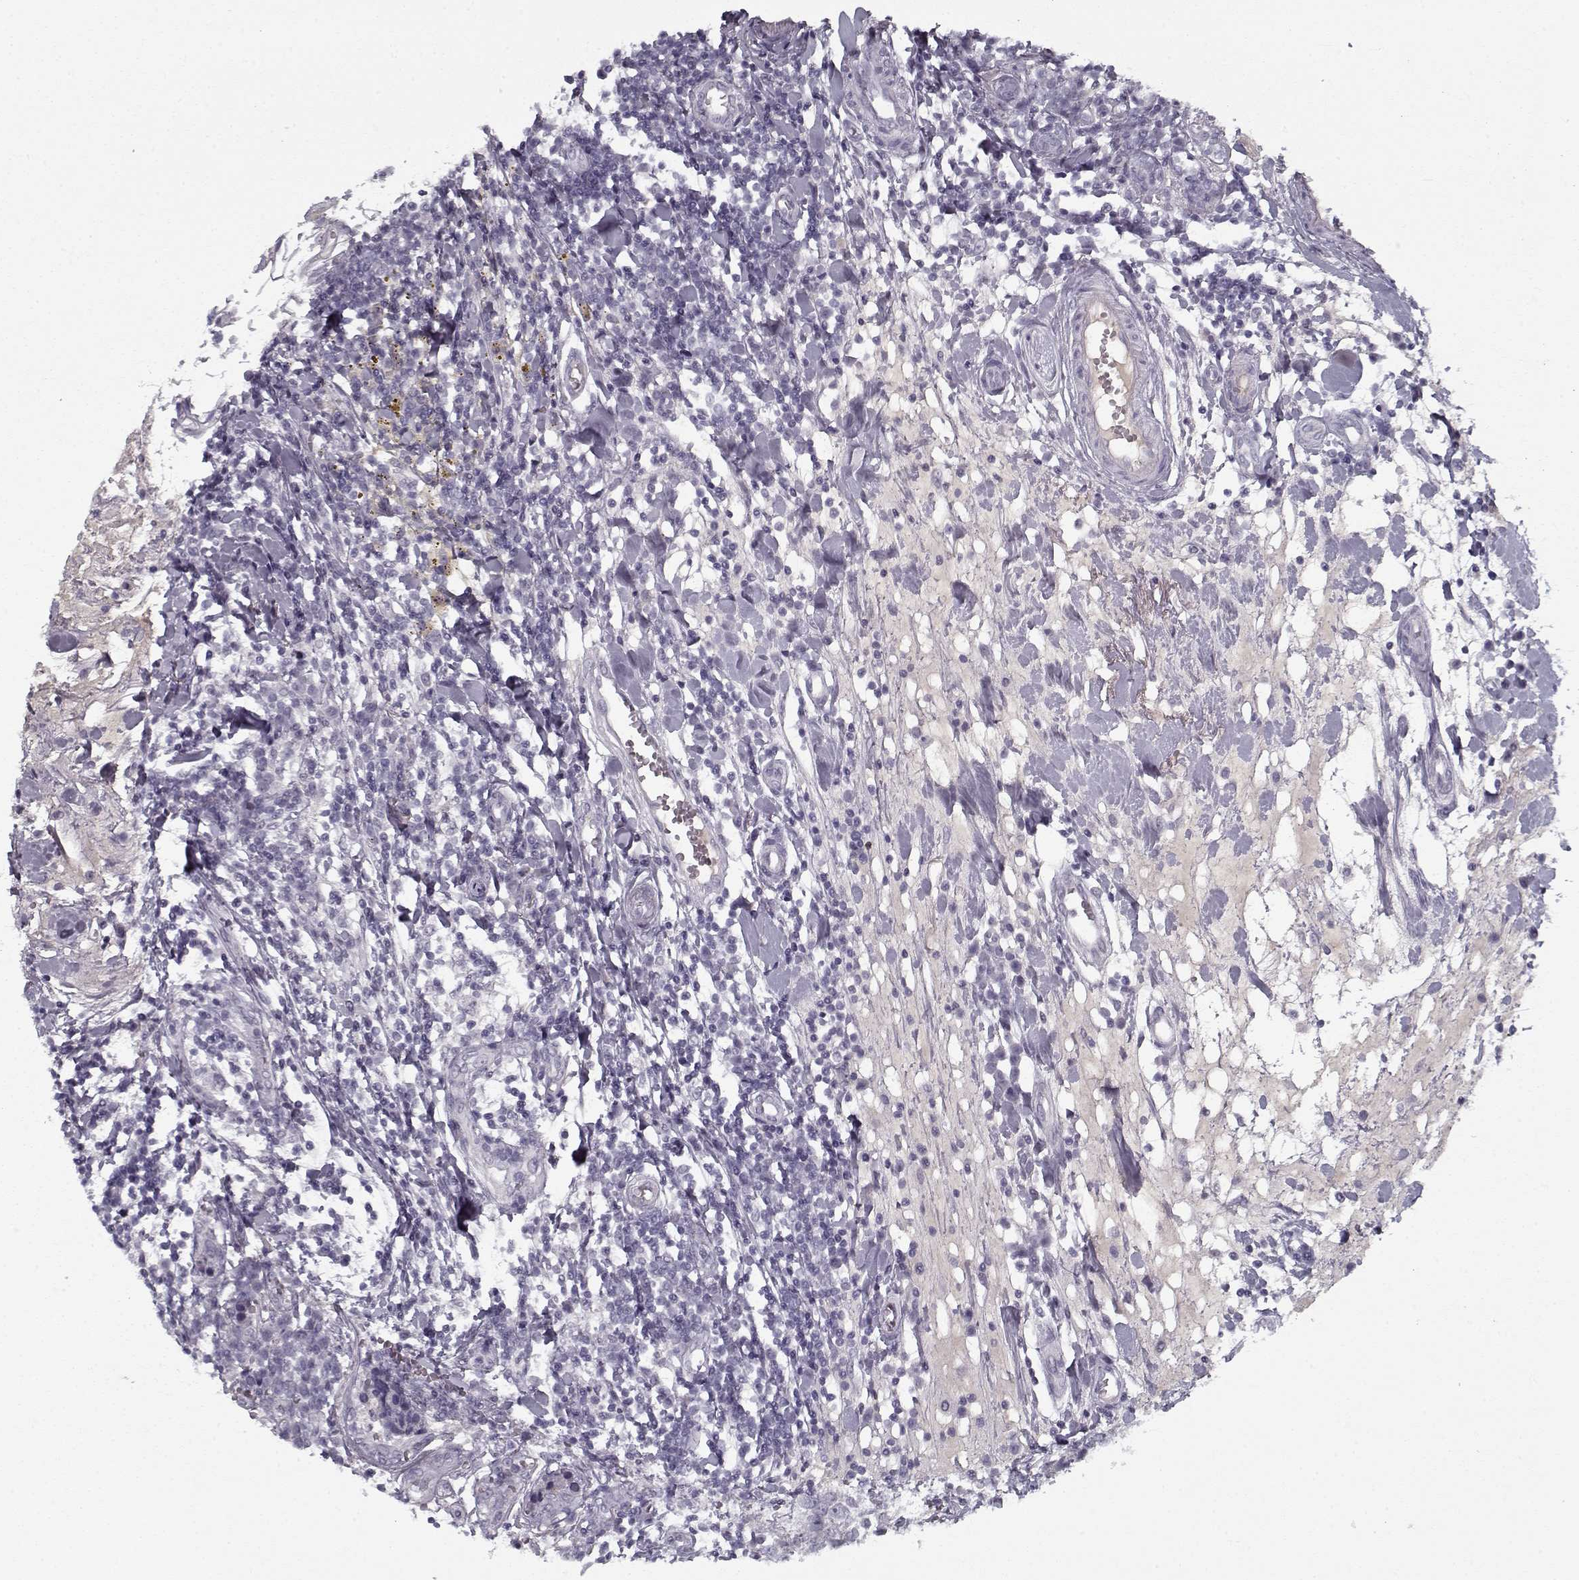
{"staining": {"intensity": "negative", "quantity": "none", "location": "none"}, "tissue": "breast cancer", "cell_type": "Tumor cells", "image_type": "cancer", "snomed": [{"axis": "morphology", "description": "Duct carcinoma"}, {"axis": "topography", "description": "Breast"}], "caption": "The immunohistochemistry photomicrograph has no significant expression in tumor cells of infiltrating ductal carcinoma (breast) tissue.", "gene": "SPACA9", "patient": {"sex": "female", "age": 30}}